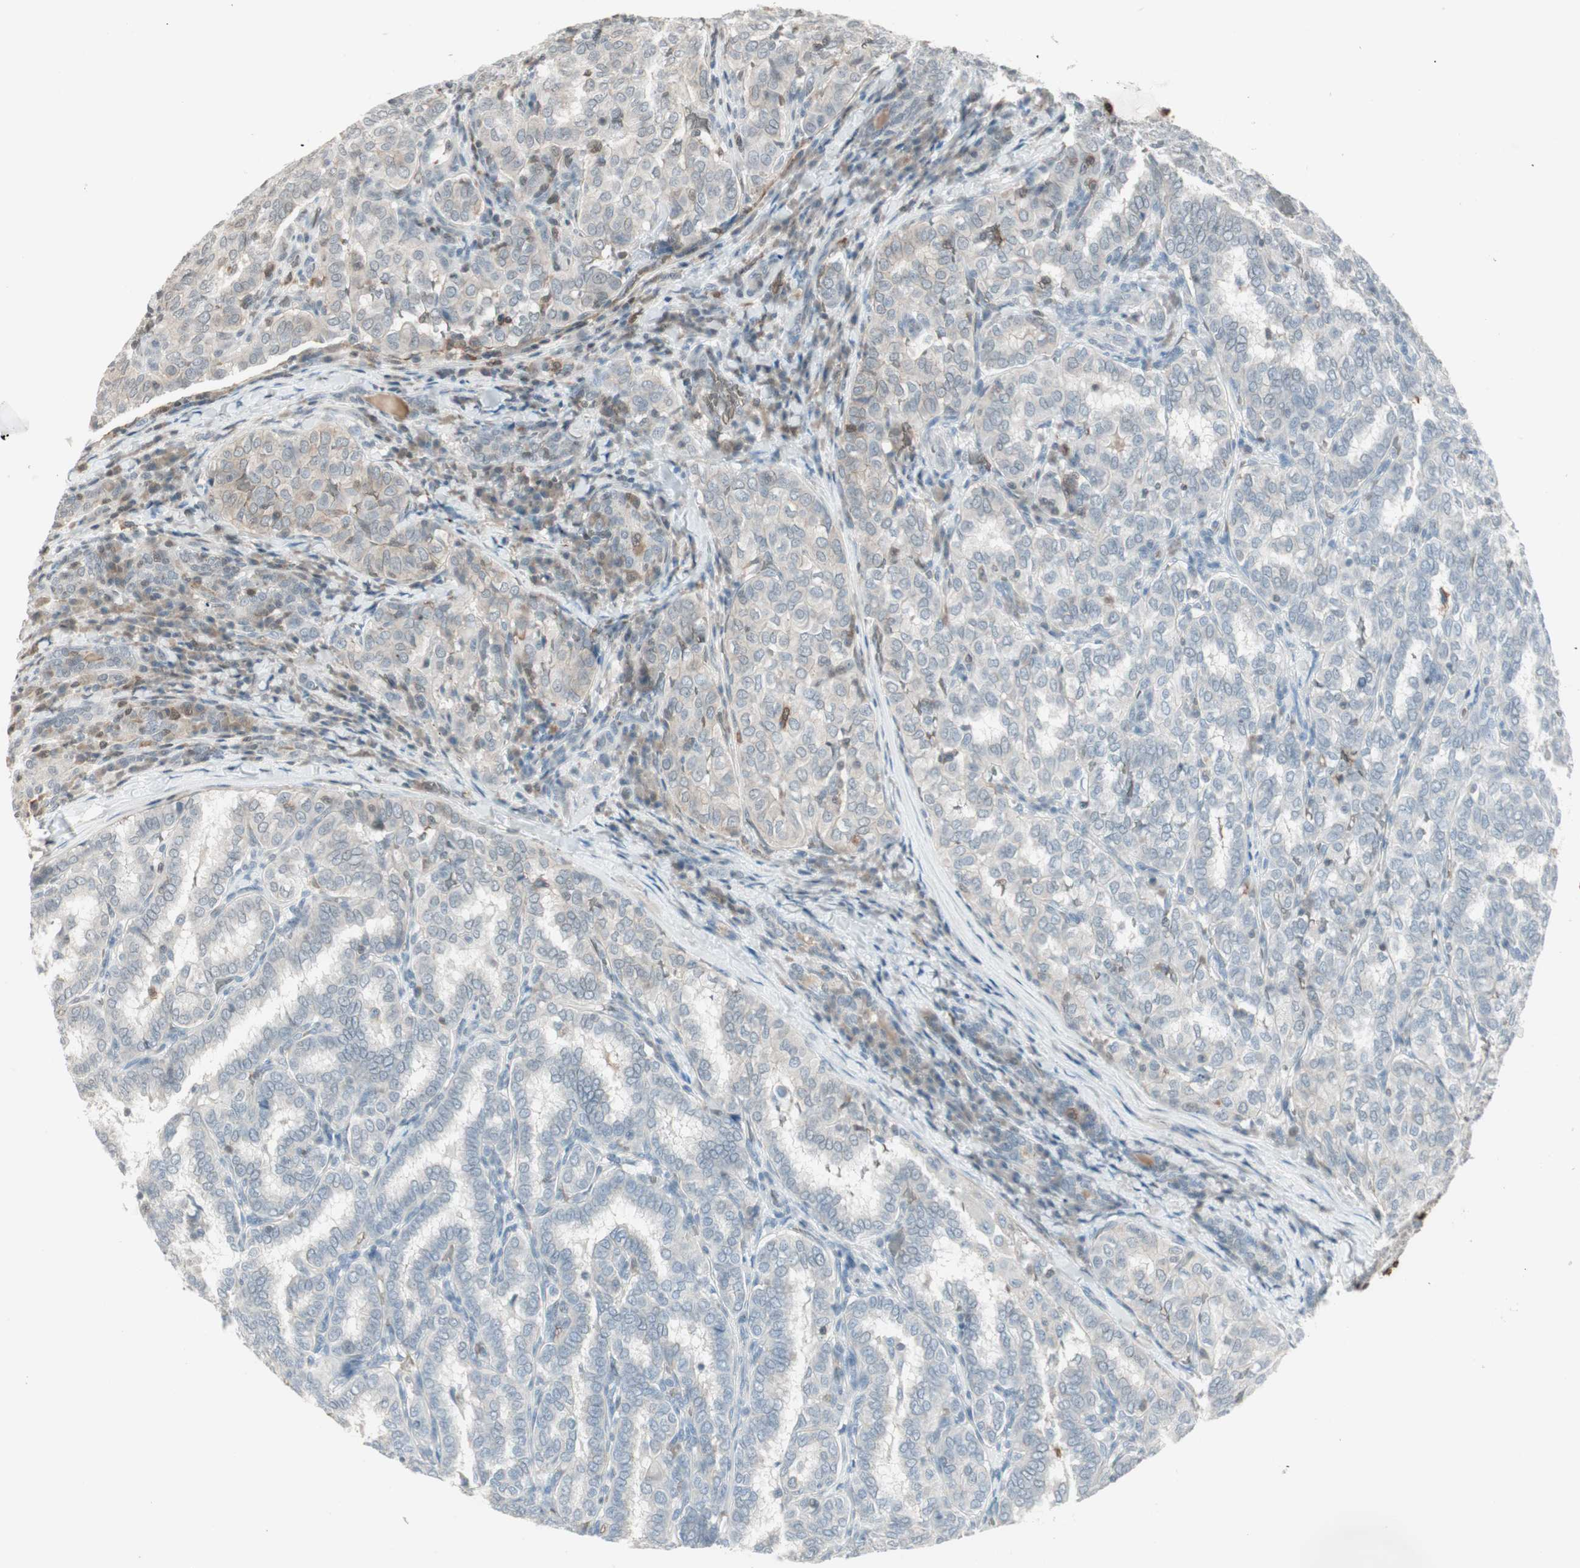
{"staining": {"intensity": "weak", "quantity": "<25%", "location": "cytoplasmic/membranous"}, "tissue": "thyroid cancer", "cell_type": "Tumor cells", "image_type": "cancer", "snomed": [{"axis": "morphology", "description": "Papillary adenocarcinoma, NOS"}, {"axis": "topography", "description": "Thyroid gland"}], "caption": "Immunohistochemical staining of human papillary adenocarcinoma (thyroid) shows no significant positivity in tumor cells. Nuclei are stained in blue.", "gene": "MAP4K1", "patient": {"sex": "female", "age": 30}}